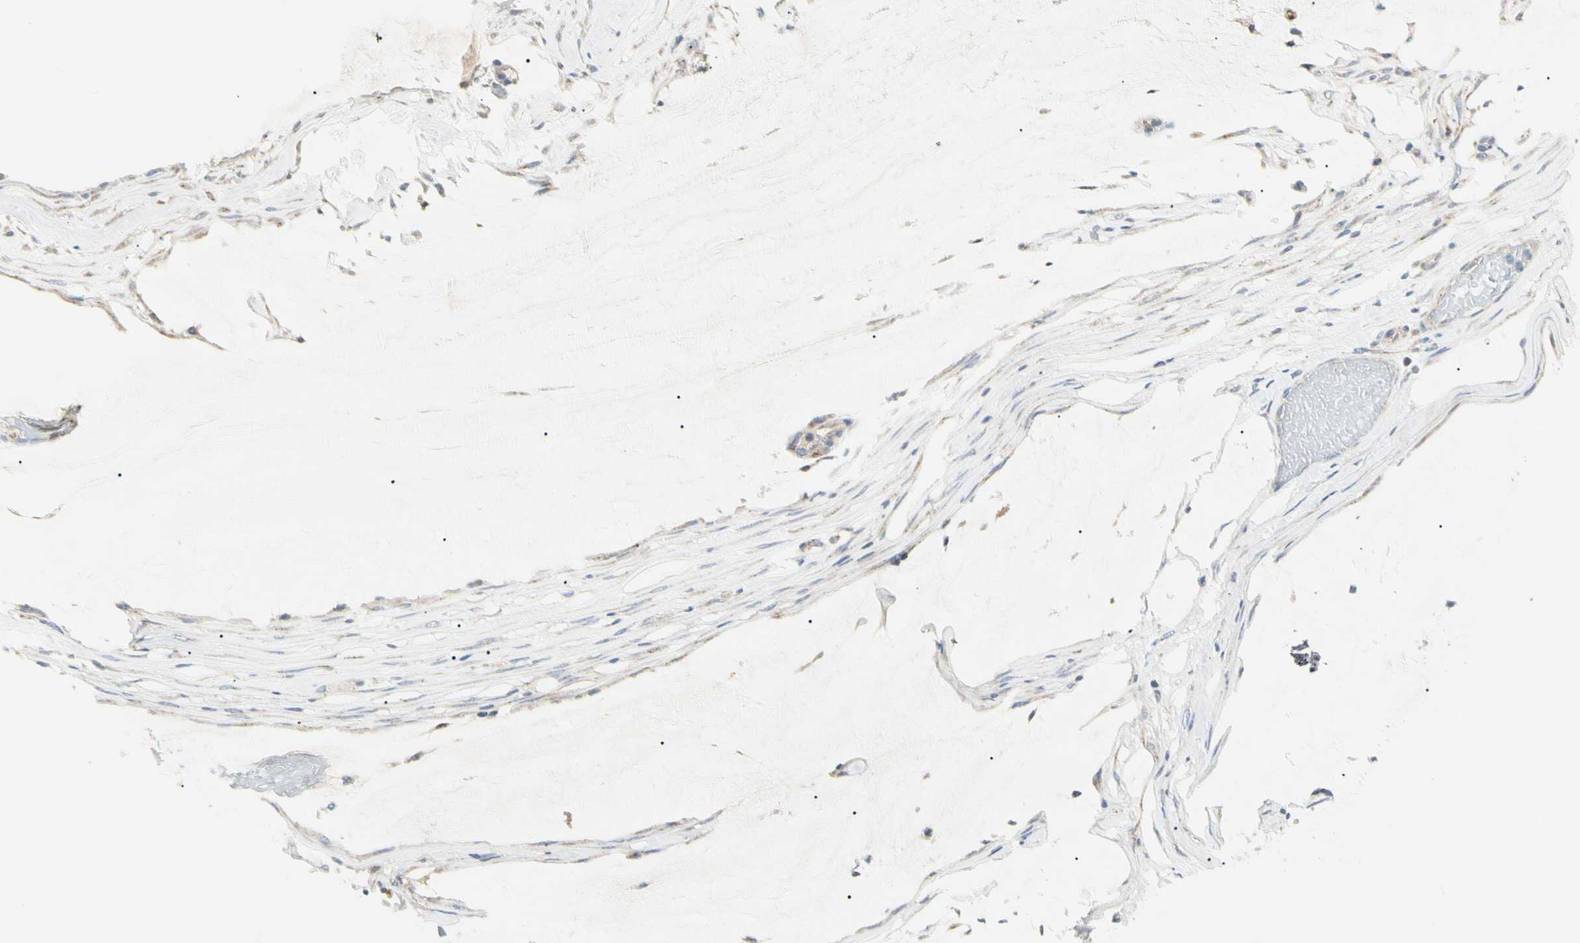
{"staining": {"intensity": "moderate", "quantity": "<25%", "location": "cytoplasmic/membranous"}, "tissue": "ovarian cancer", "cell_type": "Tumor cells", "image_type": "cancer", "snomed": [{"axis": "morphology", "description": "Cystadenocarcinoma, mucinous, NOS"}, {"axis": "topography", "description": "Ovary"}], "caption": "Immunohistochemical staining of human mucinous cystadenocarcinoma (ovarian) shows low levels of moderate cytoplasmic/membranous staining in about <25% of tumor cells.", "gene": "ALDH18A1", "patient": {"sex": "female", "age": 39}}